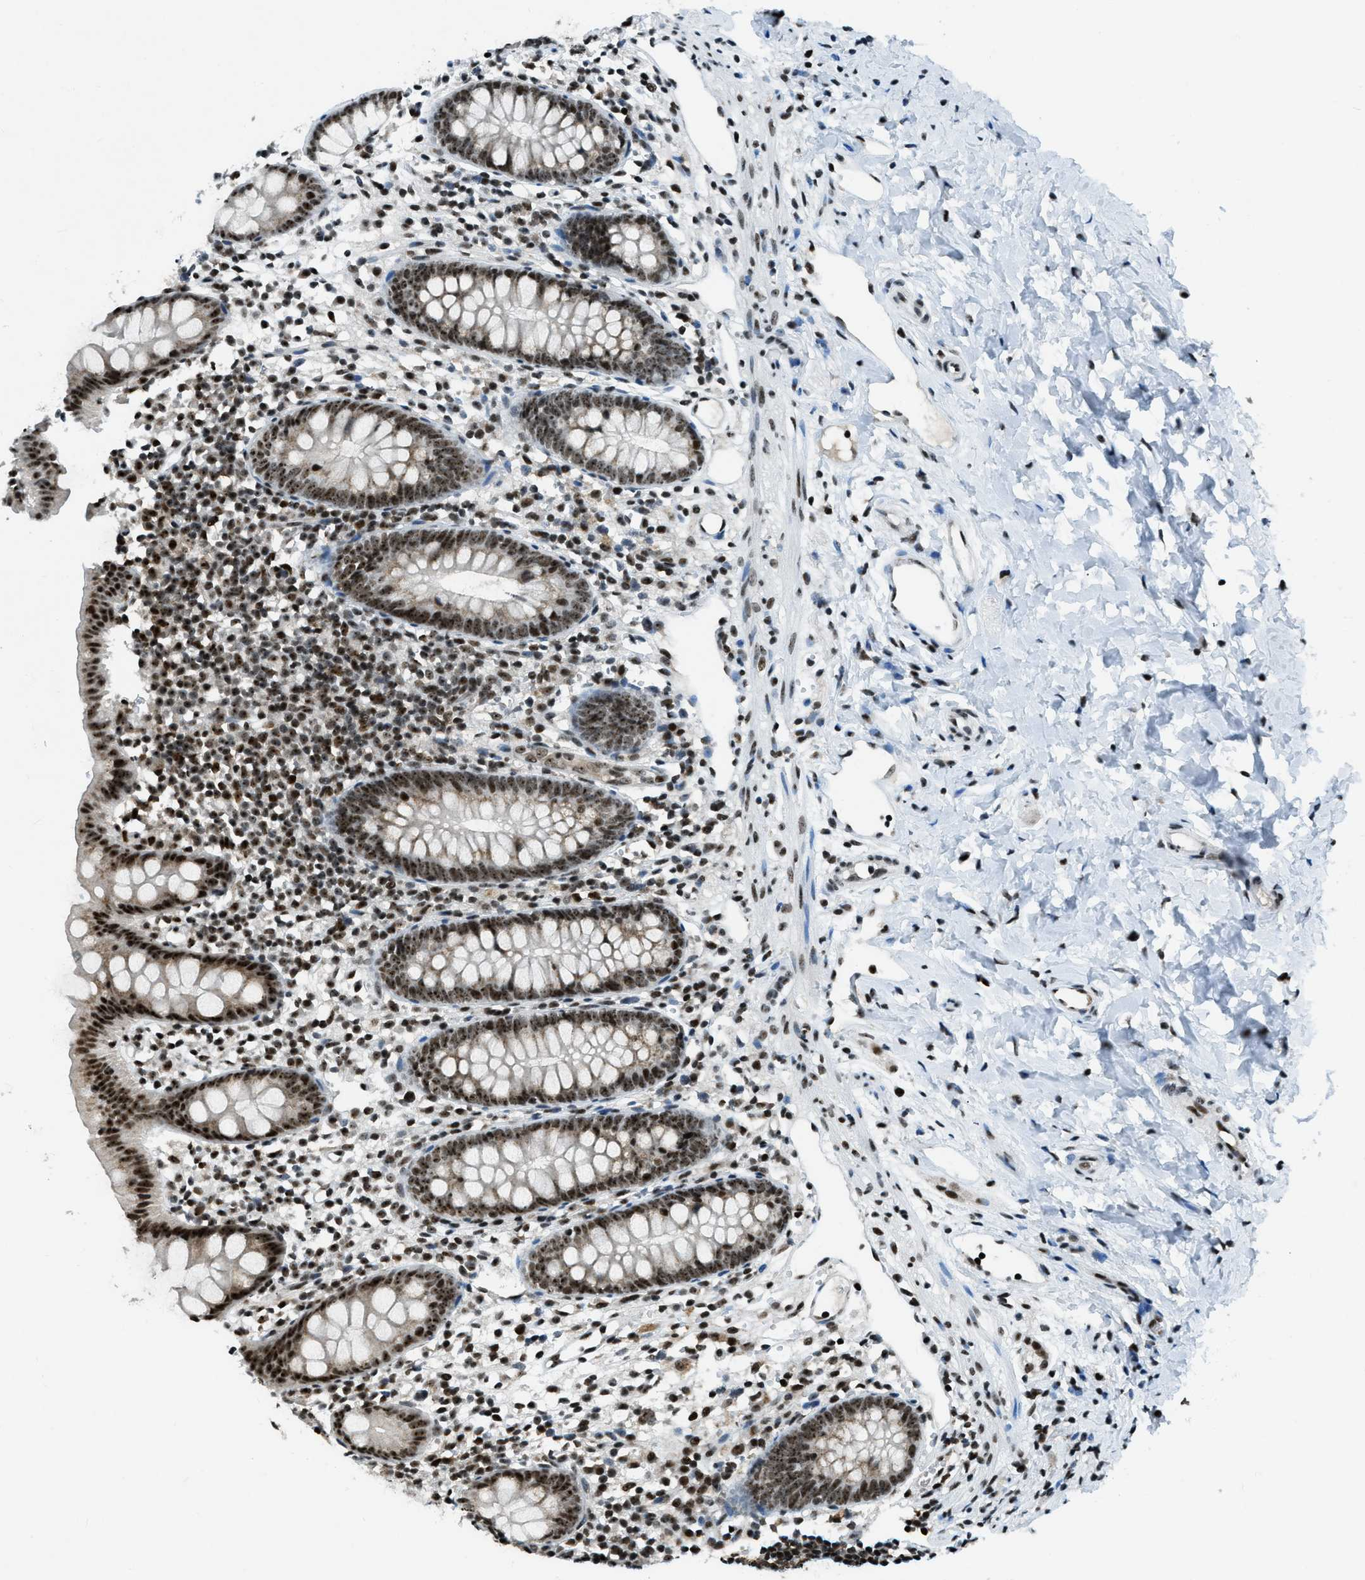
{"staining": {"intensity": "strong", "quantity": ">75%", "location": "nuclear"}, "tissue": "appendix", "cell_type": "Glandular cells", "image_type": "normal", "snomed": [{"axis": "morphology", "description": "Normal tissue, NOS"}, {"axis": "topography", "description": "Appendix"}], "caption": "This image exhibits normal appendix stained with immunohistochemistry (IHC) to label a protein in brown. The nuclear of glandular cells show strong positivity for the protein. Nuclei are counter-stained blue.", "gene": "RAD51B", "patient": {"sex": "female", "age": 20}}